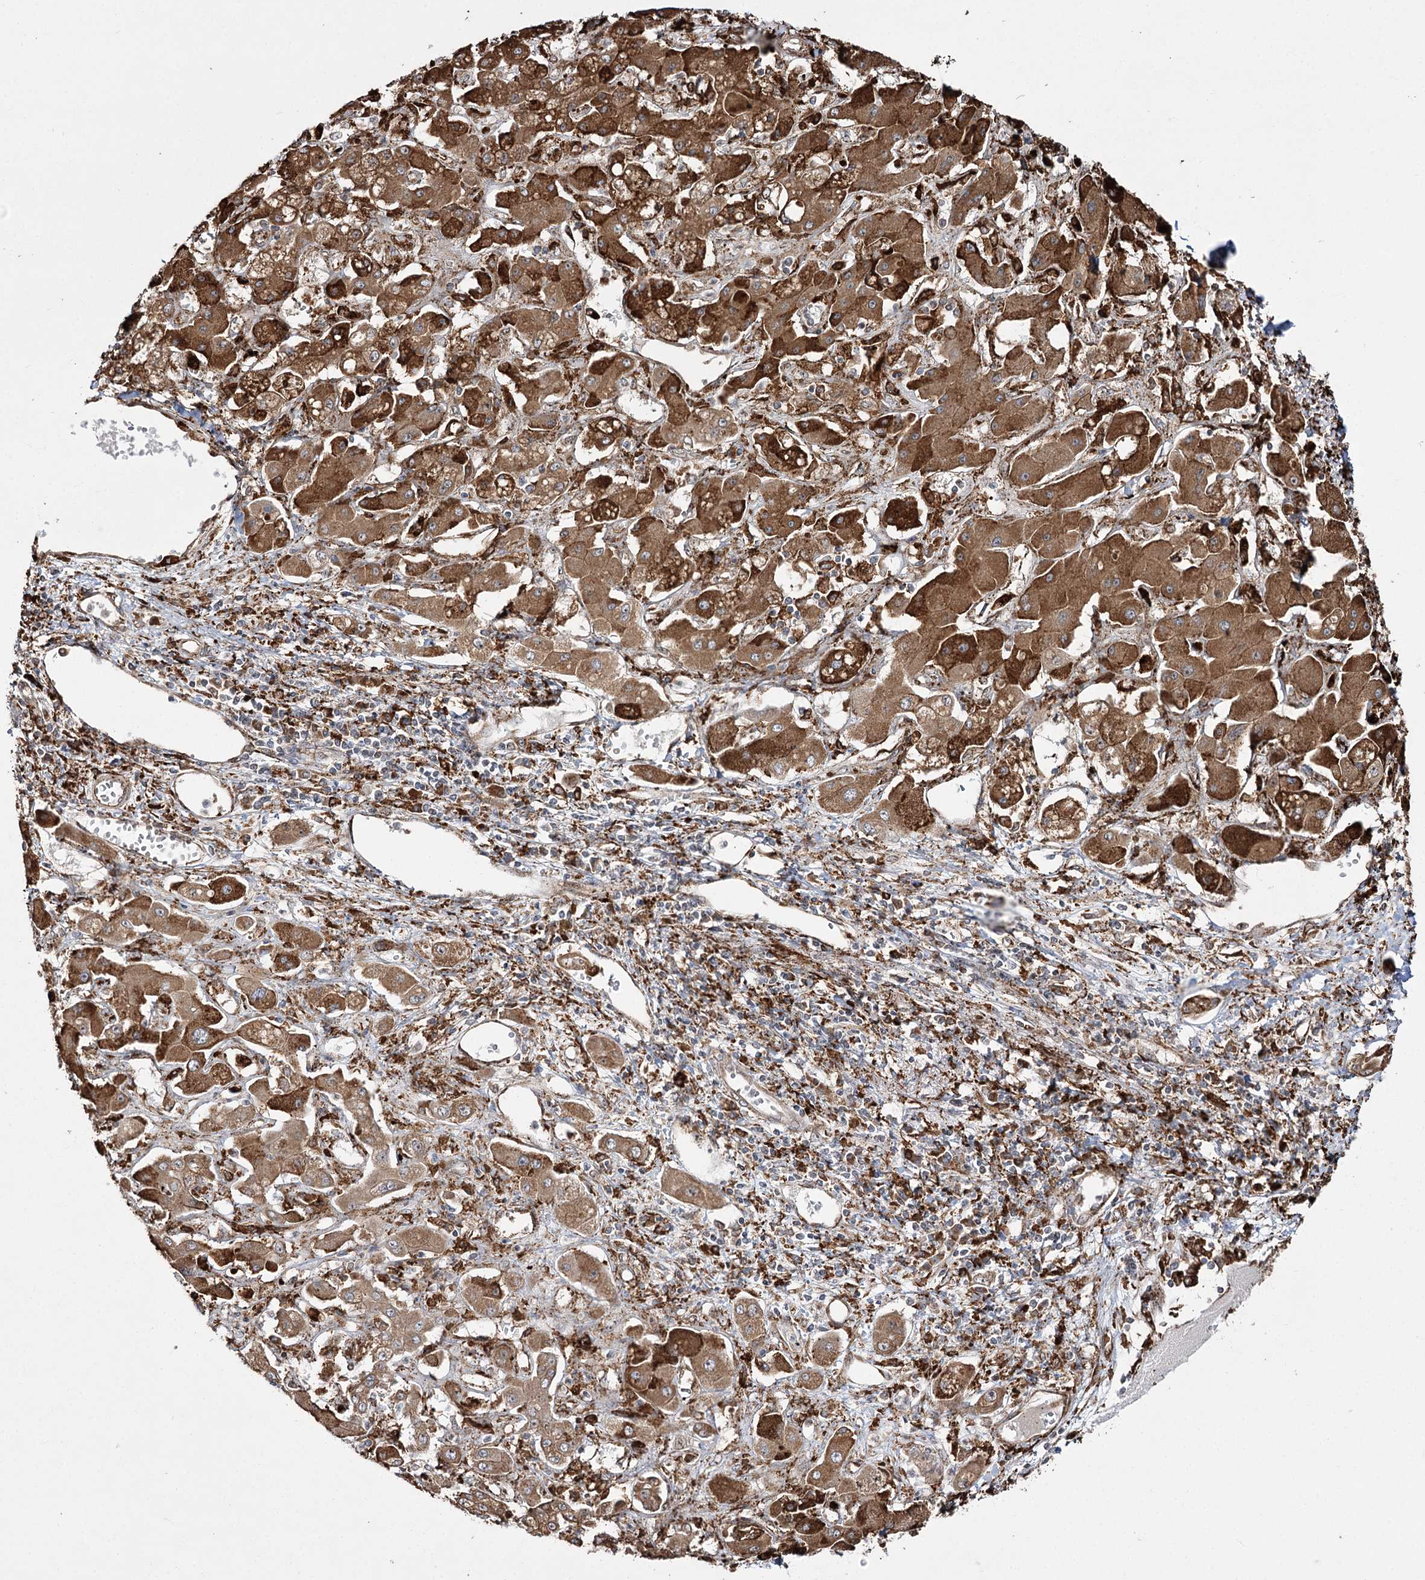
{"staining": {"intensity": "moderate", "quantity": ">75%", "location": "cytoplasmic/membranous"}, "tissue": "liver cancer", "cell_type": "Tumor cells", "image_type": "cancer", "snomed": [{"axis": "morphology", "description": "Cholangiocarcinoma"}, {"axis": "topography", "description": "Liver"}], "caption": "This is an image of IHC staining of liver cancer (cholangiocarcinoma), which shows moderate expression in the cytoplasmic/membranous of tumor cells.", "gene": "FANCL", "patient": {"sex": "male", "age": 67}}